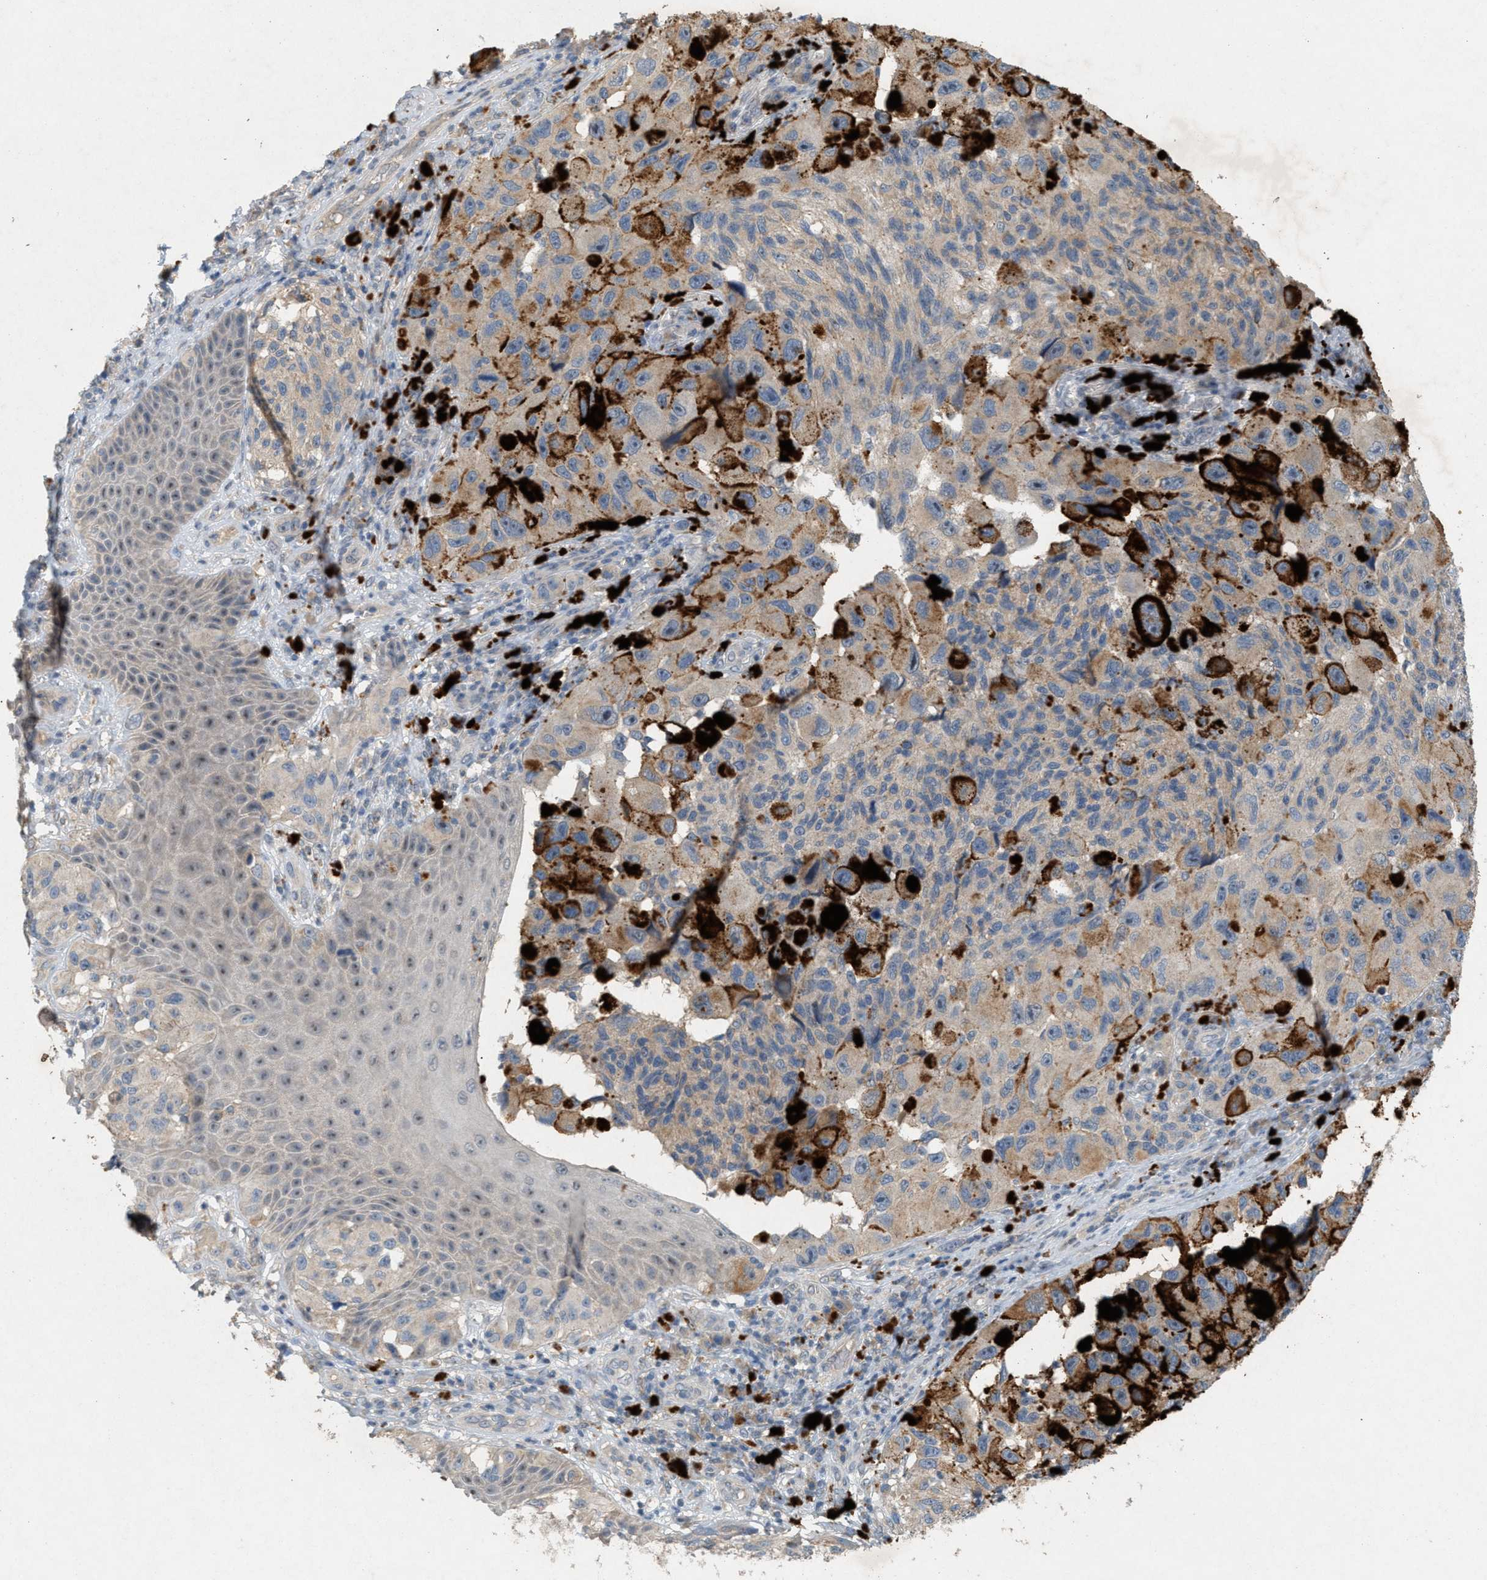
{"staining": {"intensity": "weak", "quantity": ">75%", "location": "cytoplasmic/membranous"}, "tissue": "melanoma", "cell_type": "Tumor cells", "image_type": "cancer", "snomed": [{"axis": "morphology", "description": "Malignant melanoma, NOS"}, {"axis": "topography", "description": "Skin"}], "caption": "Malignant melanoma was stained to show a protein in brown. There is low levels of weak cytoplasmic/membranous expression in approximately >75% of tumor cells. (DAB (3,3'-diaminobenzidine) IHC with brightfield microscopy, high magnification).", "gene": "DCAF7", "patient": {"sex": "female", "age": 73}}